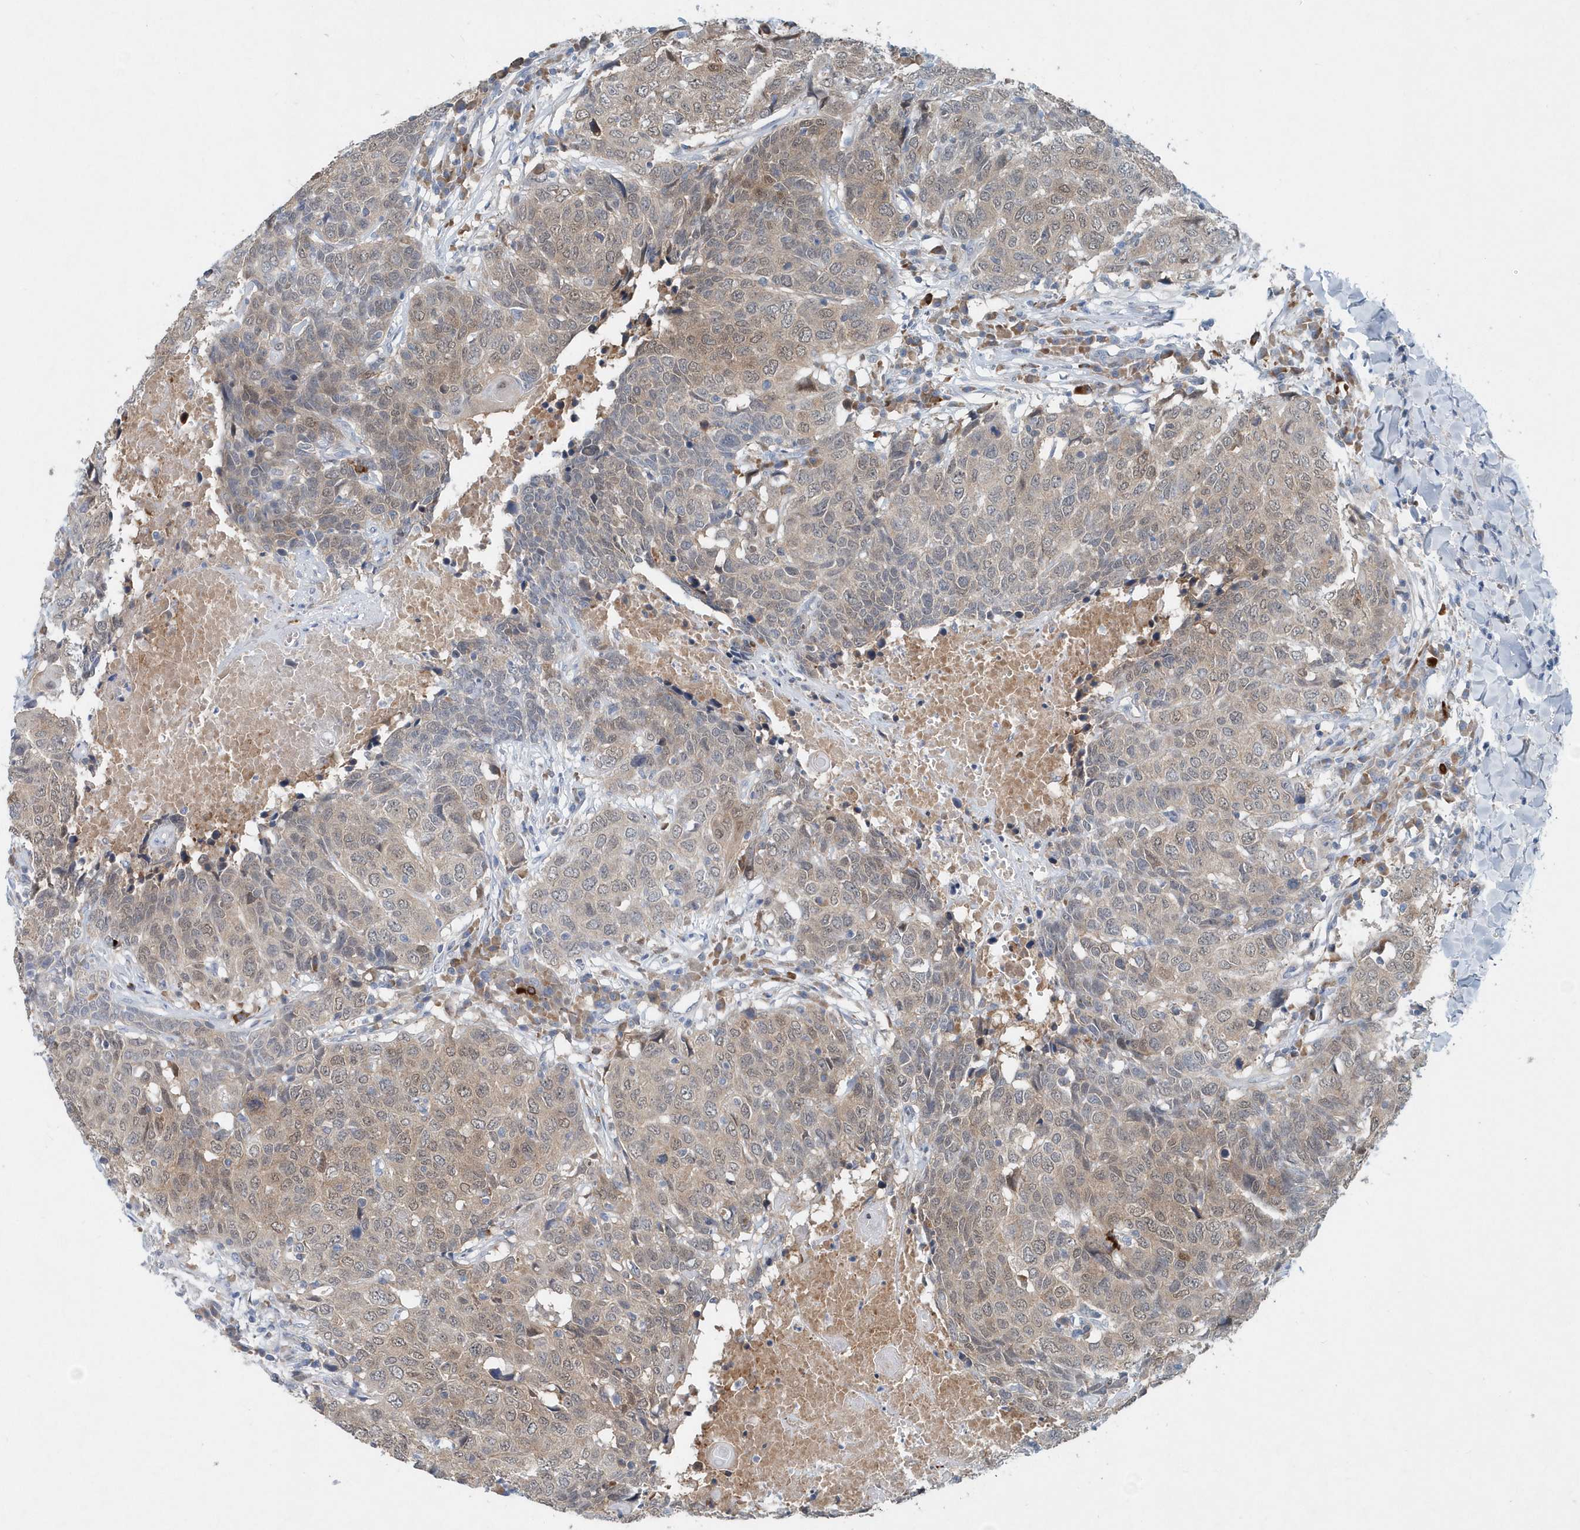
{"staining": {"intensity": "weak", "quantity": "25%-75%", "location": "cytoplasmic/membranous,nuclear"}, "tissue": "head and neck cancer", "cell_type": "Tumor cells", "image_type": "cancer", "snomed": [{"axis": "morphology", "description": "Squamous cell carcinoma, NOS"}, {"axis": "topography", "description": "Head-Neck"}], "caption": "A histopathology image of head and neck cancer stained for a protein displays weak cytoplasmic/membranous and nuclear brown staining in tumor cells.", "gene": "PFN2", "patient": {"sex": "male", "age": 66}}